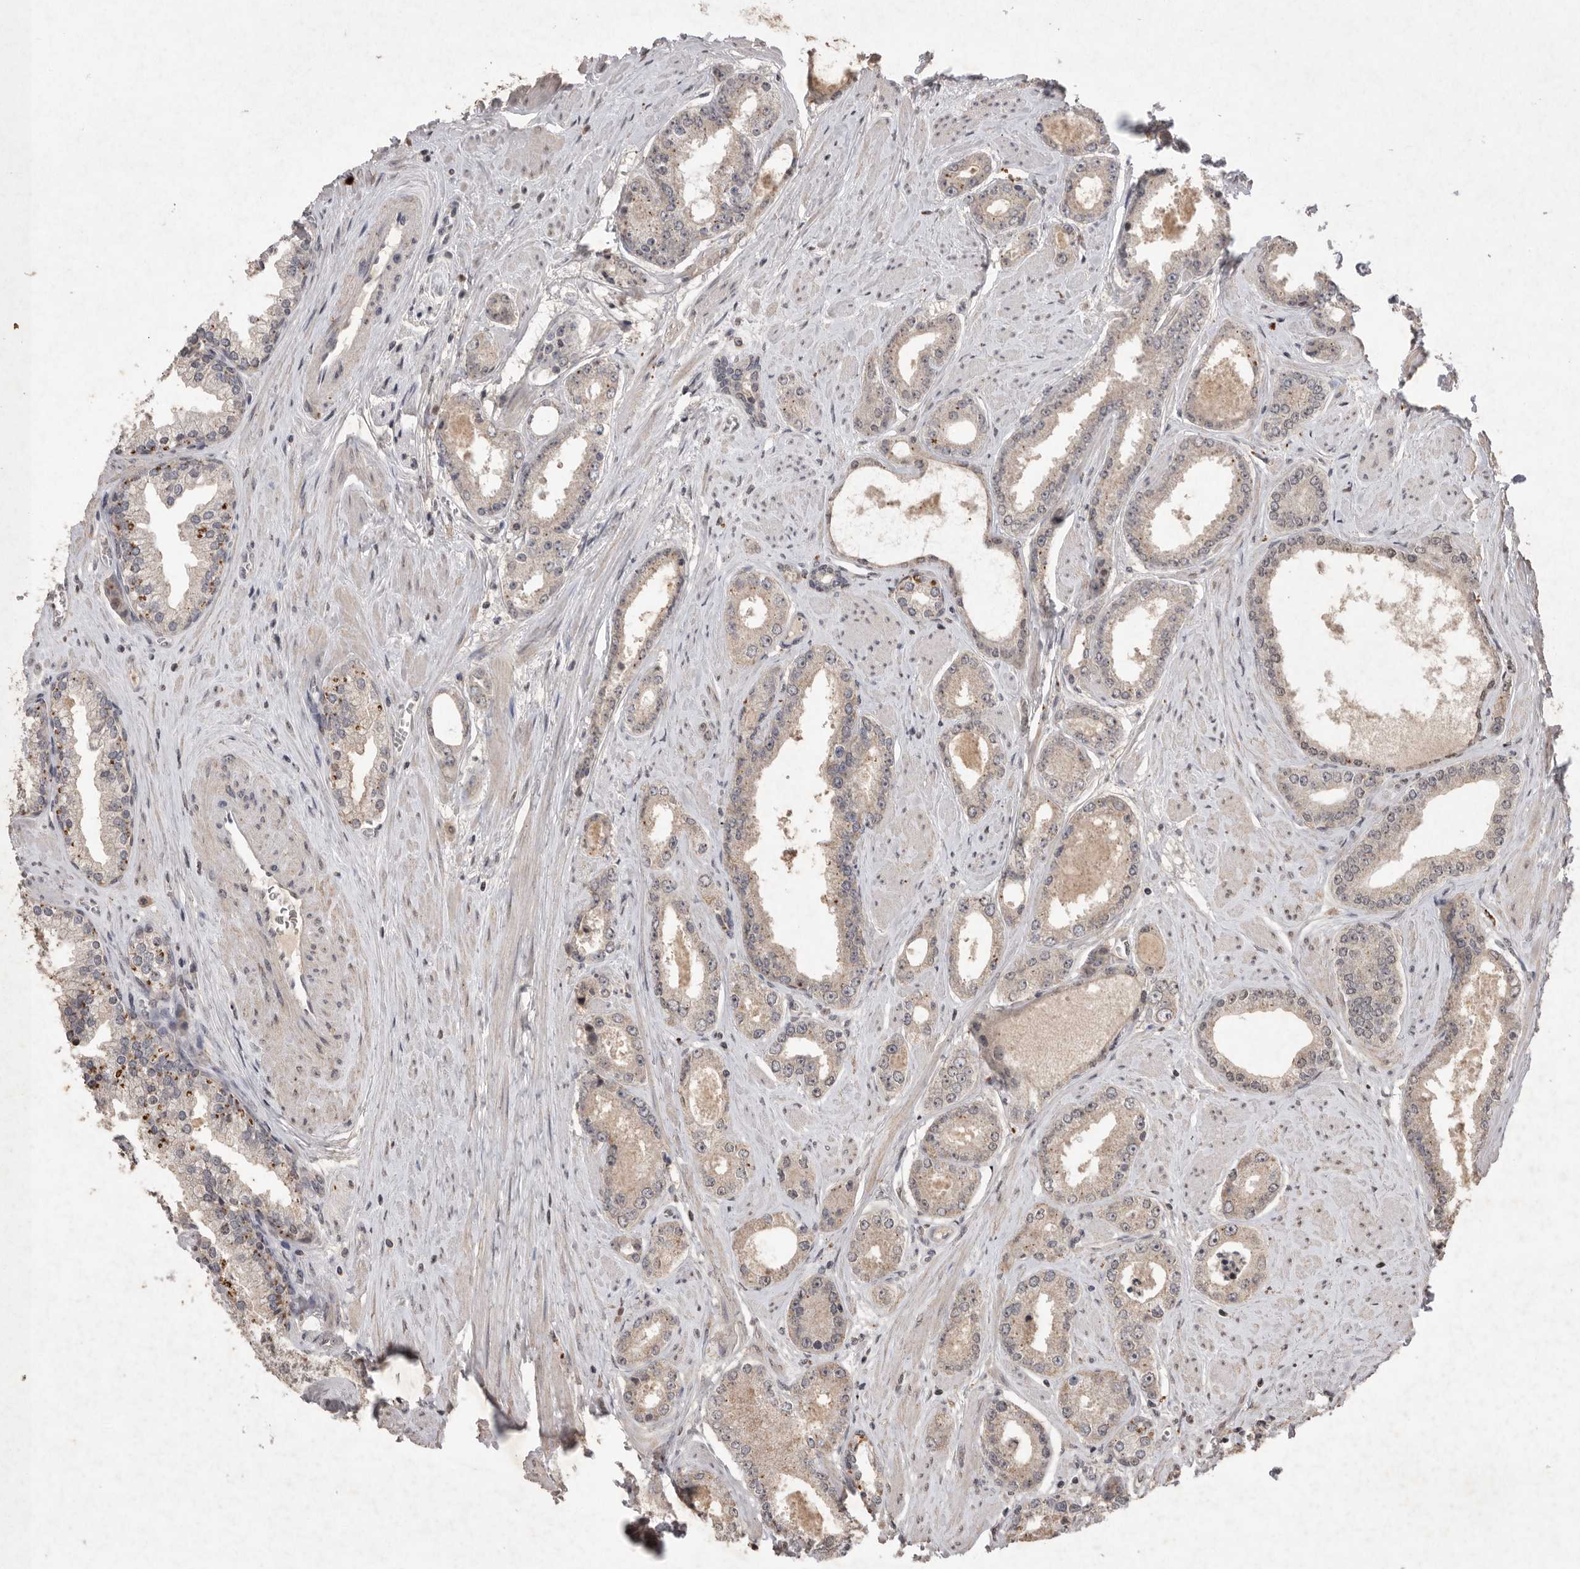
{"staining": {"intensity": "weak", "quantity": "<25%", "location": "cytoplasmic/membranous"}, "tissue": "prostate cancer", "cell_type": "Tumor cells", "image_type": "cancer", "snomed": [{"axis": "morphology", "description": "Adenocarcinoma, Low grade"}, {"axis": "topography", "description": "Prostate"}], "caption": "This is a micrograph of IHC staining of prostate cancer (low-grade adenocarcinoma), which shows no positivity in tumor cells. (DAB (3,3'-diaminobenzidine) immunohistochemistry (IHC) visualized using brightfield microscopy, high magnification).", "gene": "APLNR", "patient": {"sex": "male", "age": 62}}